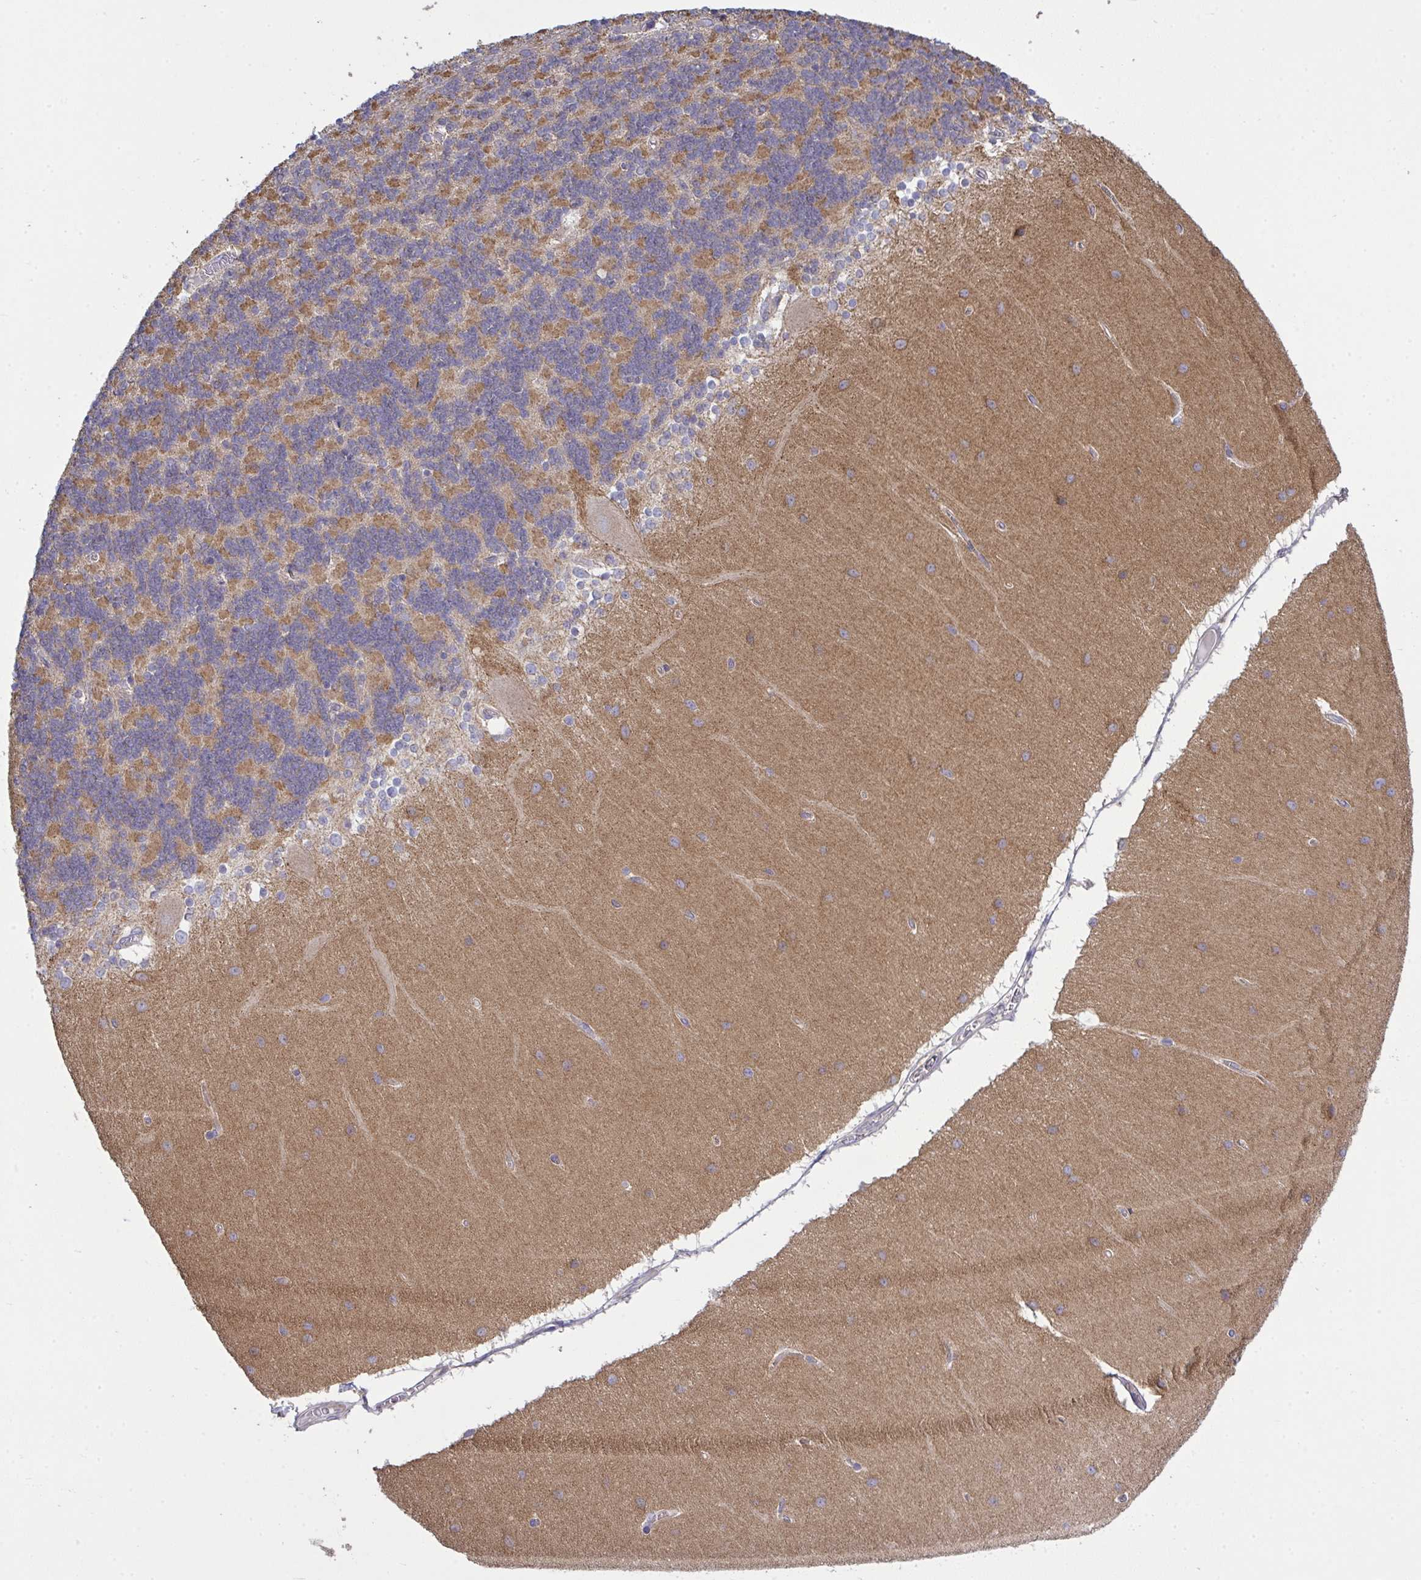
{"staining": {"intensity": "moderate", "quantity": "<25%", "location": "cytoplasmic/membranous"}, "tissue": "cerebellum", "cell_type": "Cells in granular layer", "image_type": "normal", "snomed": [{"axis": "morphology", "description": "Normal tissue, NOS"}, {"axis": "topography", "description": "Cerebellum"}], "caption": "A high-resolution image shows immunohistochemistry staining of normal cerebellum, which shows moderate cytoplasmic/membranous staining in approximately <25% of cells in granular layer.", "gene": "PPM1H", "patient": {"sex": "female", "age": 54}}